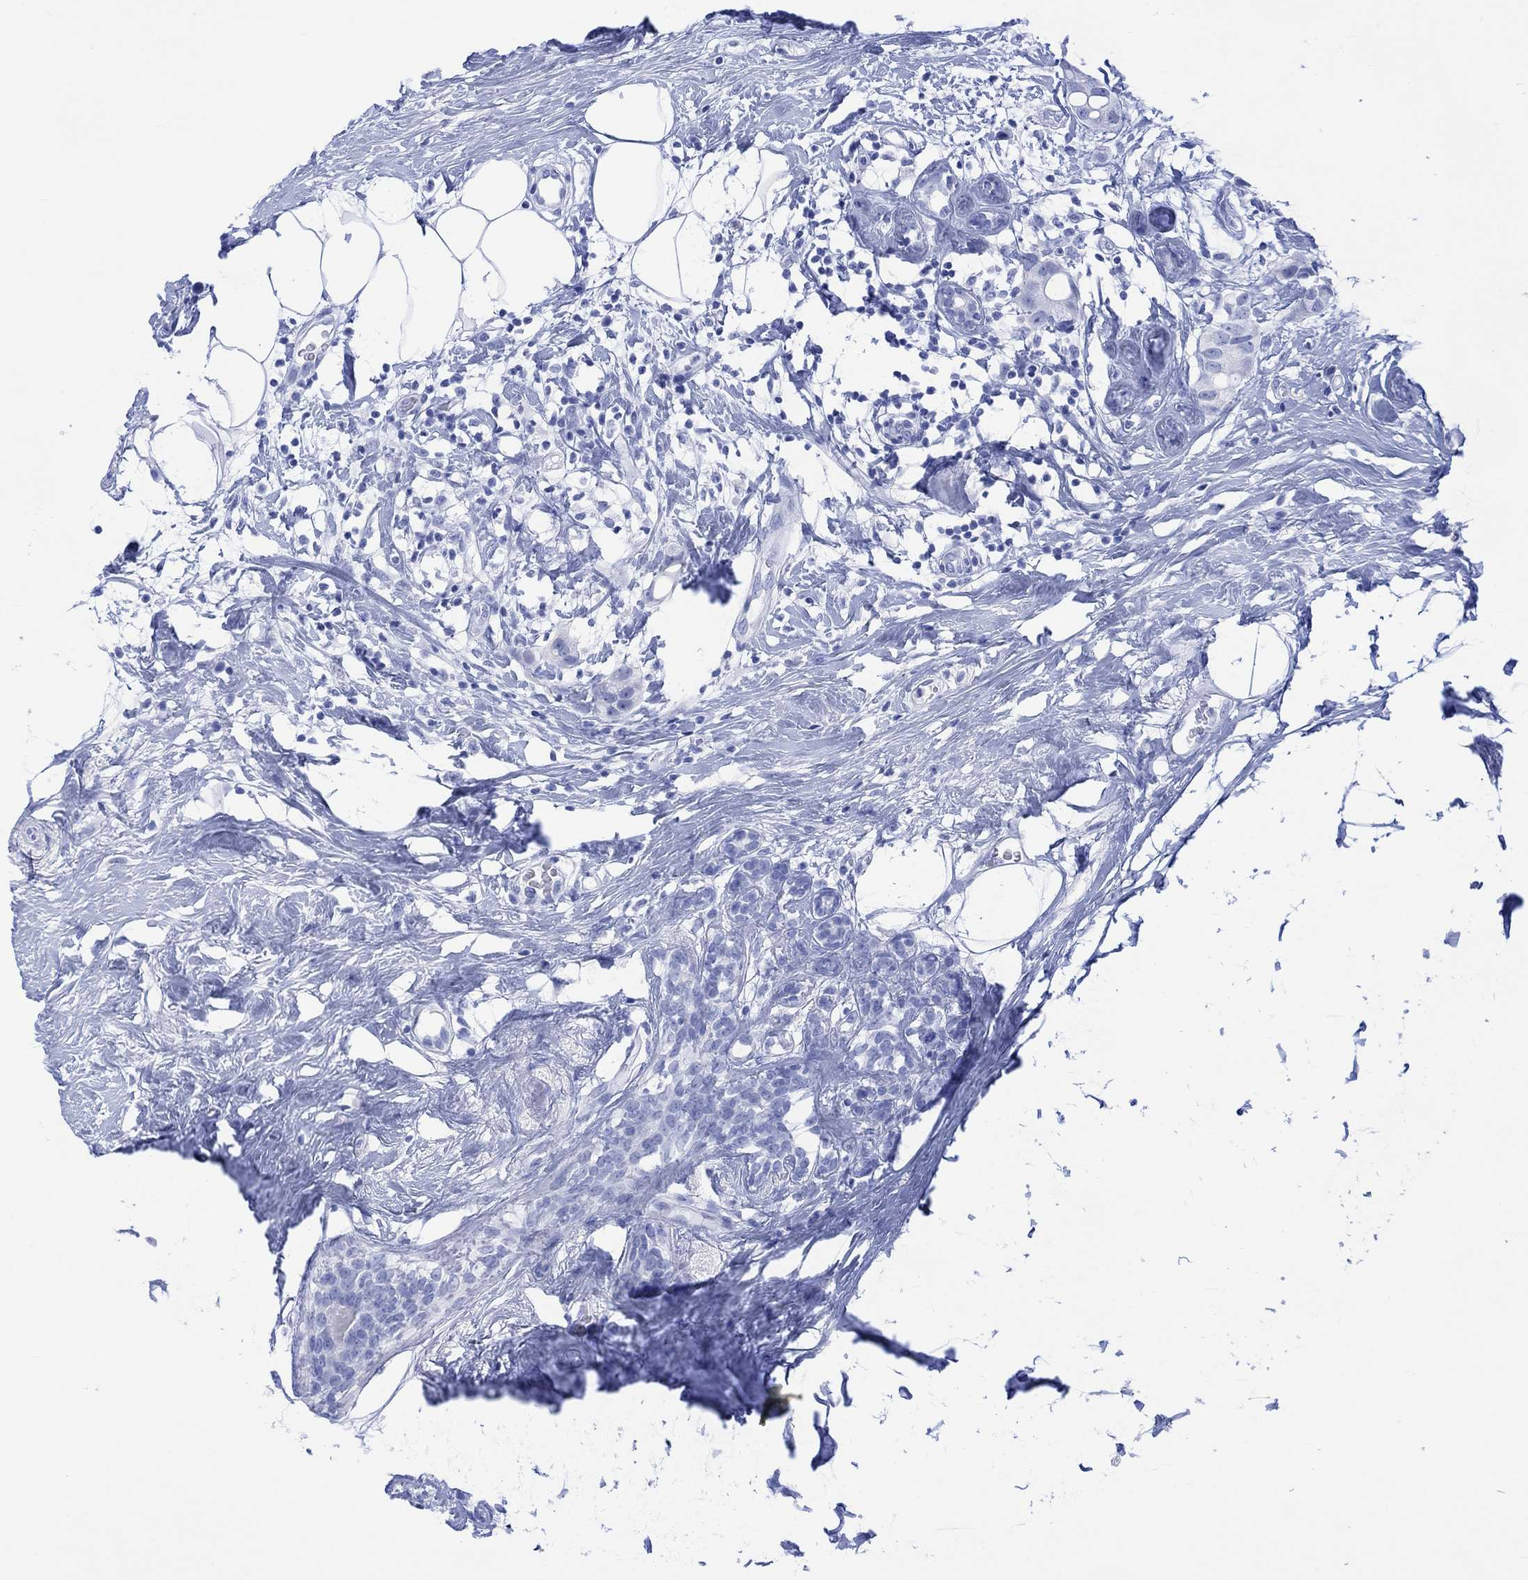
{"staining": {"intensity": "negative", "quantity": "none", "location": "none"}, "tissue": "breast cancer", "cell_type": "Tumor cells", "image_type": "cancer", "snomed": [{"axis": "morphology", "description": "Duct carcinoma"}, {"axis": "topography", "description": "Breast"}], "caption": "This is a histopathology image of immunohistochemistry (IHC) staining of breast cancer, which shows no positivity in tumor cells.", "gene": "CELF4", "patient": {"sex": "female", "age": 45}}